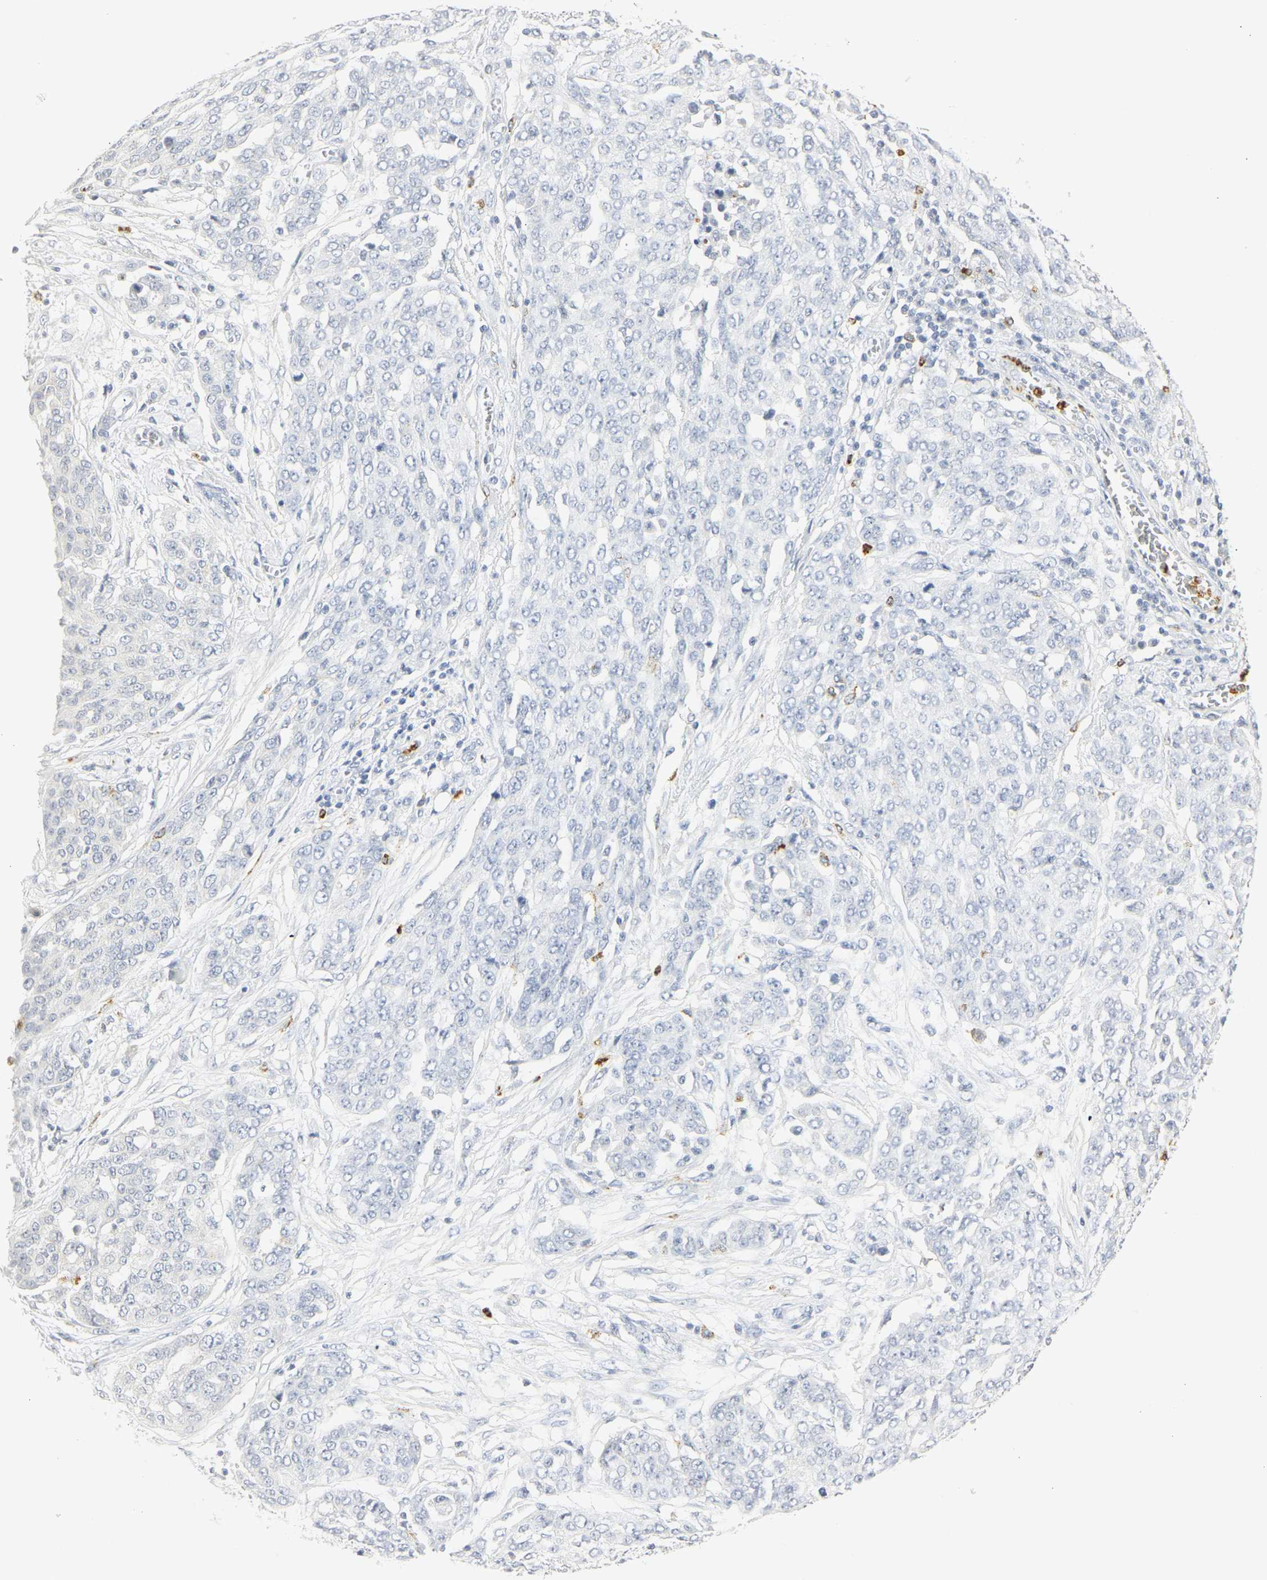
{"staining": {"intensity": "negative", "quantity": "none", "location": "none"}, "tissue": "ovarian cancer", "cell_type": "Tumor cells", "image_type": "cancer", "snomed": [{"axis": "morphology", "description": "Cystadenocarcinoma, serous, NOS"}, {"axis": "topography", "description": "Soft tissue"}, {"axis": "topography", "description": "Ovary"}], "caption": "IHC micrograph of ovarian cancer (serous cystadenocarcinoma) stained for a protein (brown), which reveals no expression in tumor cells.", "gene": "MPO", "patient": {"sex": "female", "age": 57}}